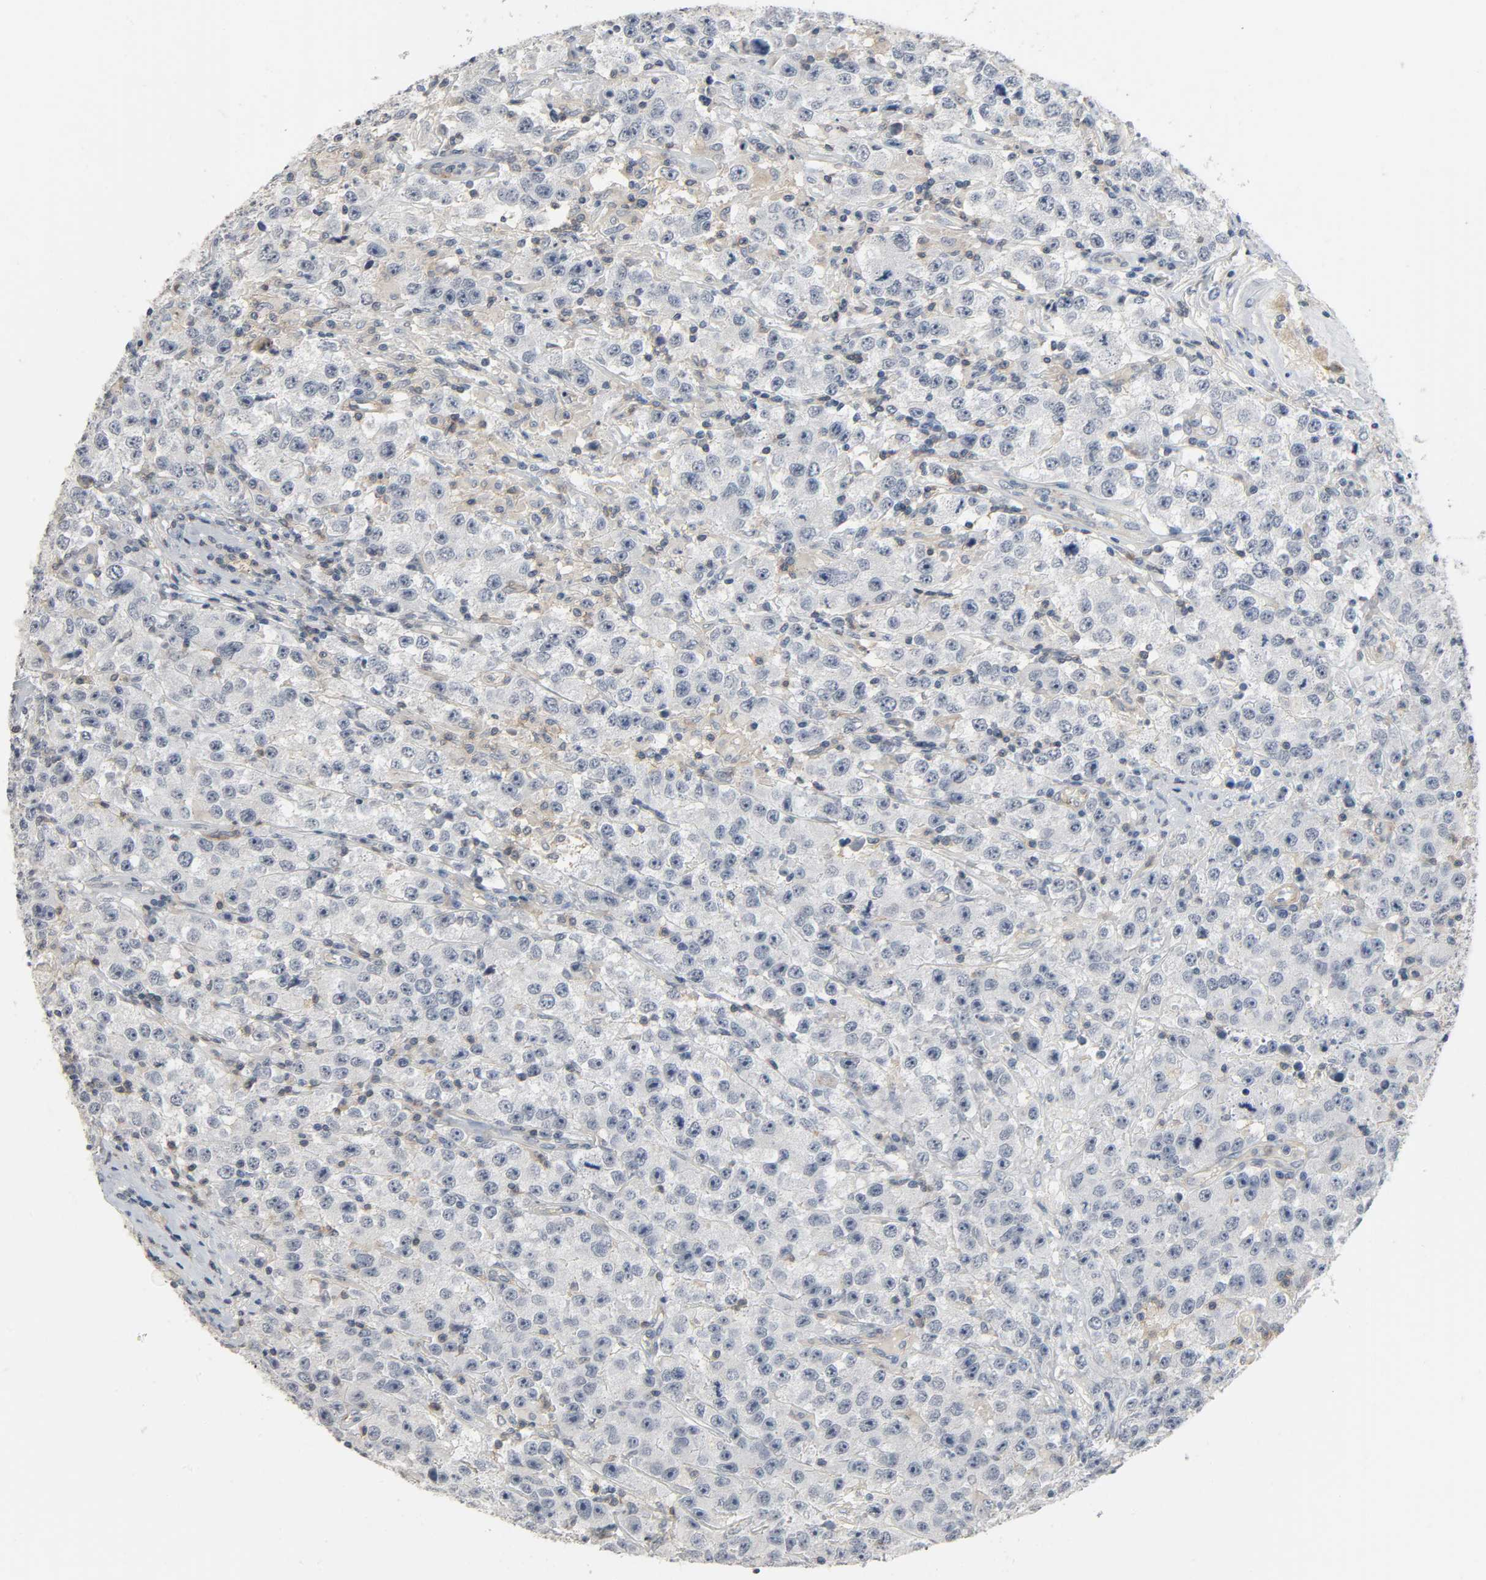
{"staining": {"intensity": "weak", "quantity": "<25%", "location": "cytoplasmic/membranous"}, "tissue": "testis cancer", "cell_type": "Tumor cells", "image_type": "cancer", "snomed": [{"axis": "morphology", "description": "Seminoma, NOS"}, {"axis": "topography", "description": "Testis"}], "caption": "Immunohistochemical staining of testis cancer reveals no significant staining in tumor cells.", "gene": "CD4", "patient": {"sex": "male", "age": 52}}